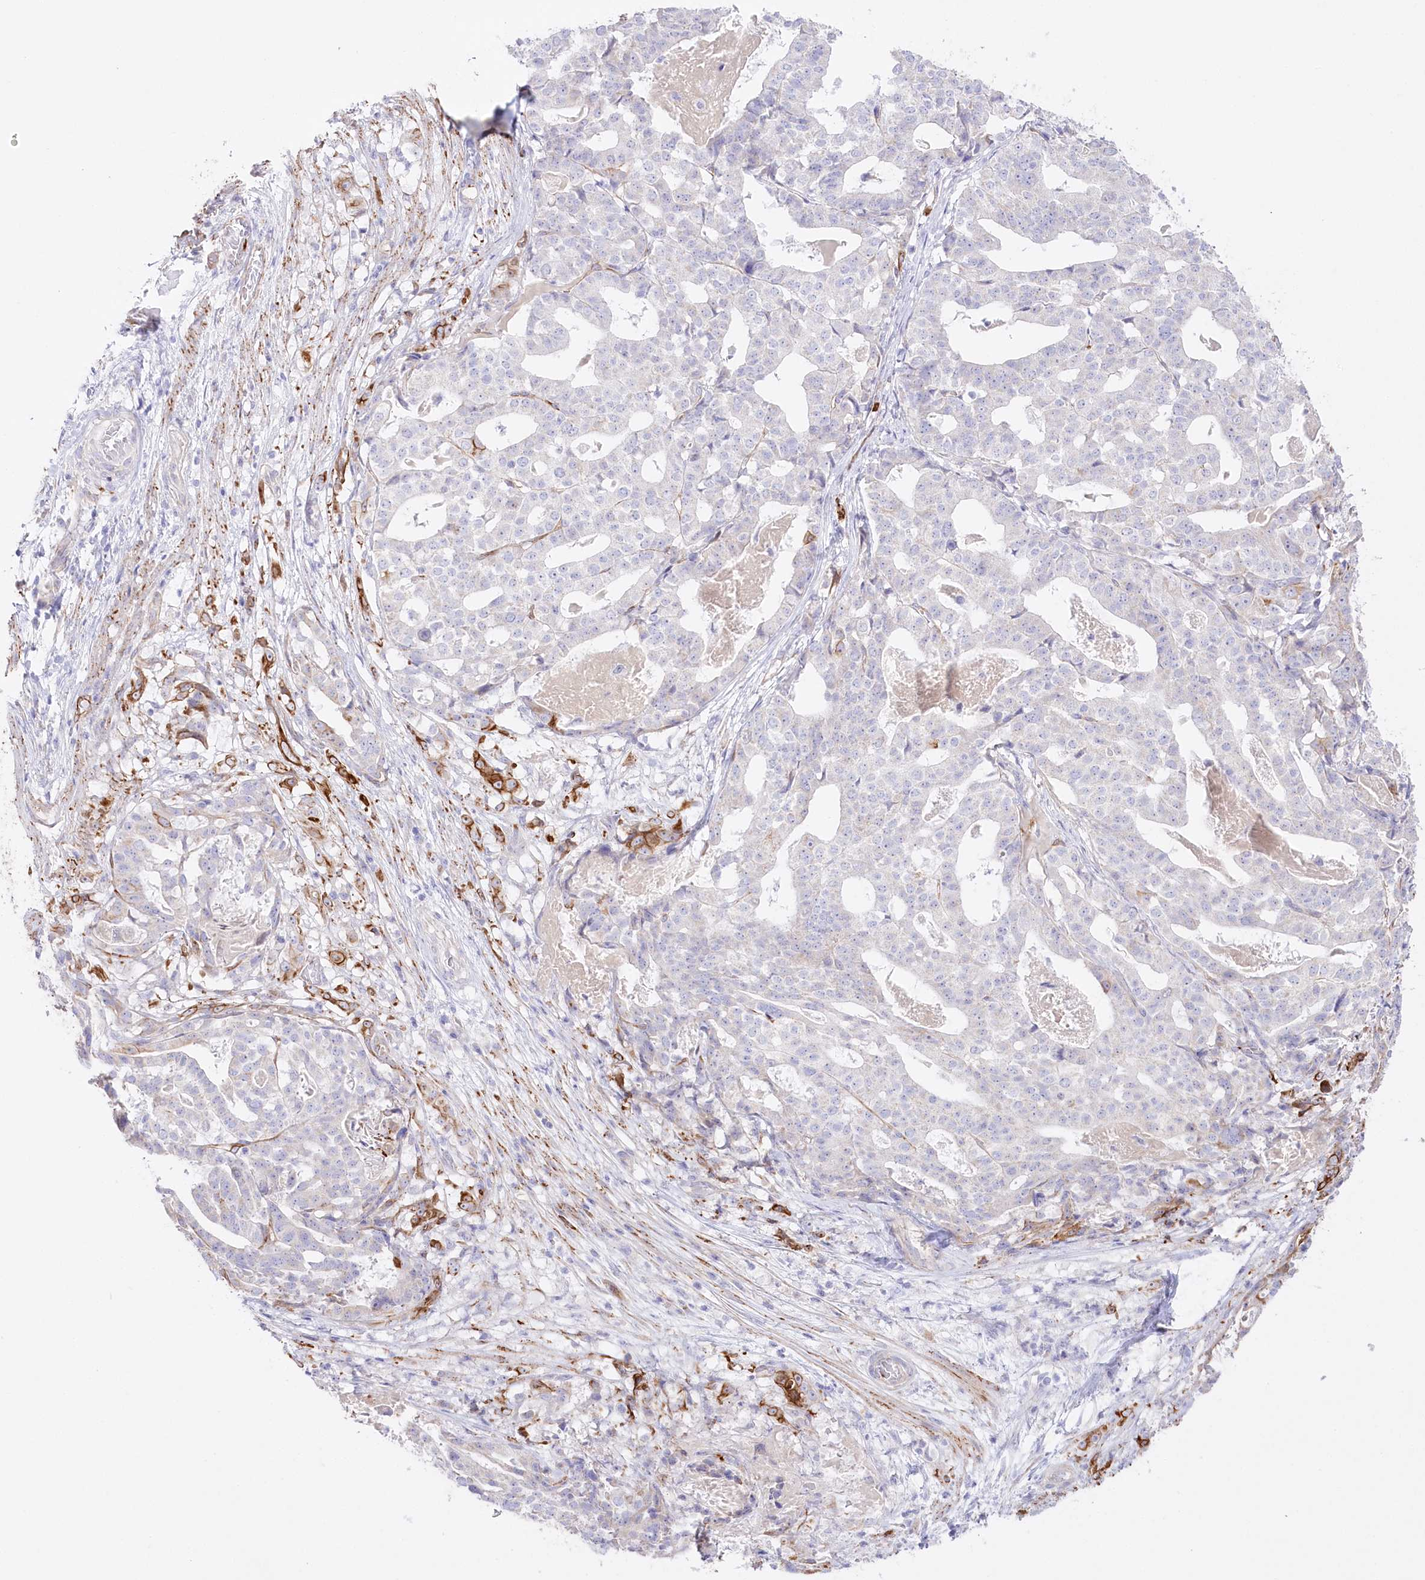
{"staining": {"intensity": "negative", "quantity": "none", "location": "none"}, "tissue": "stomach cancer", "cell_type": "Tumor cells", "image_type": "cancer", "snomed": [{"axis": "morphology", "description": "Adenocarcinoma, NOS"}, {"axis": "topography", "description": "Stomach"}], "caption": "Tumor cells show no significant protein staining in adenocarcinoma (stomach). (Immunohistochemistry, brightfield microscopy, high magnification).", "gene": "SLC39A10", "patient": {"sex": "male", "age": 48}}